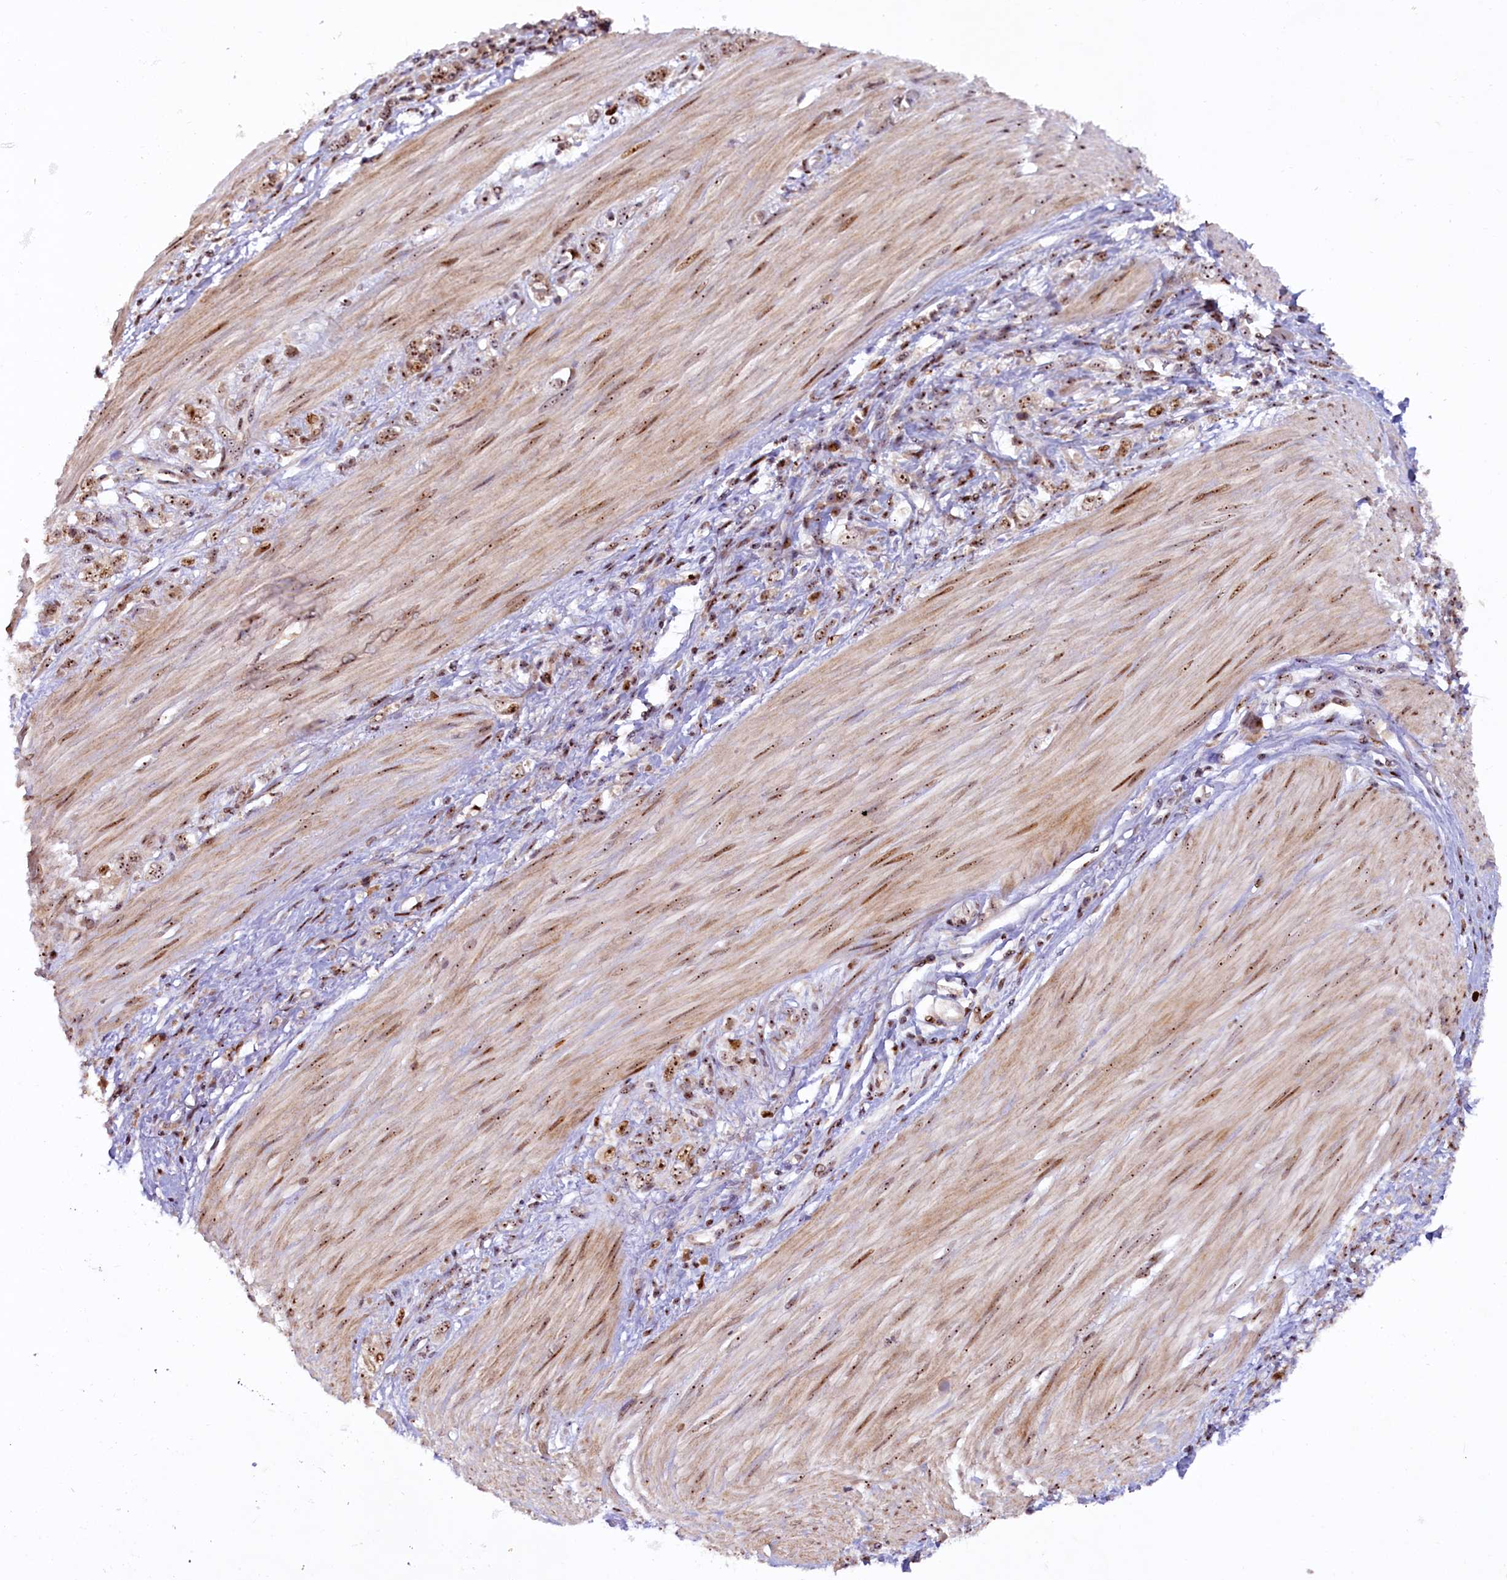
{"staining": {"intensity": "moderate", "quantity": ">75%", "location": "nuclear"}, "tissue": "stomach cancer", "cell_type": "Tumor cells", "image_type": "cancer", "snomed": [{"axis": "morphology", "description": "Adenocarcinoma, NOS"}, {"axis": "topography", "description": "Stomach"}], "caption": "The image reveals a brown stain indicating the presence of a protein in the nuclear of tumor cells in stomach adenocarcinoma.", "gene": "TCOF1", "patient": {"sex": "female", "age": 76}}